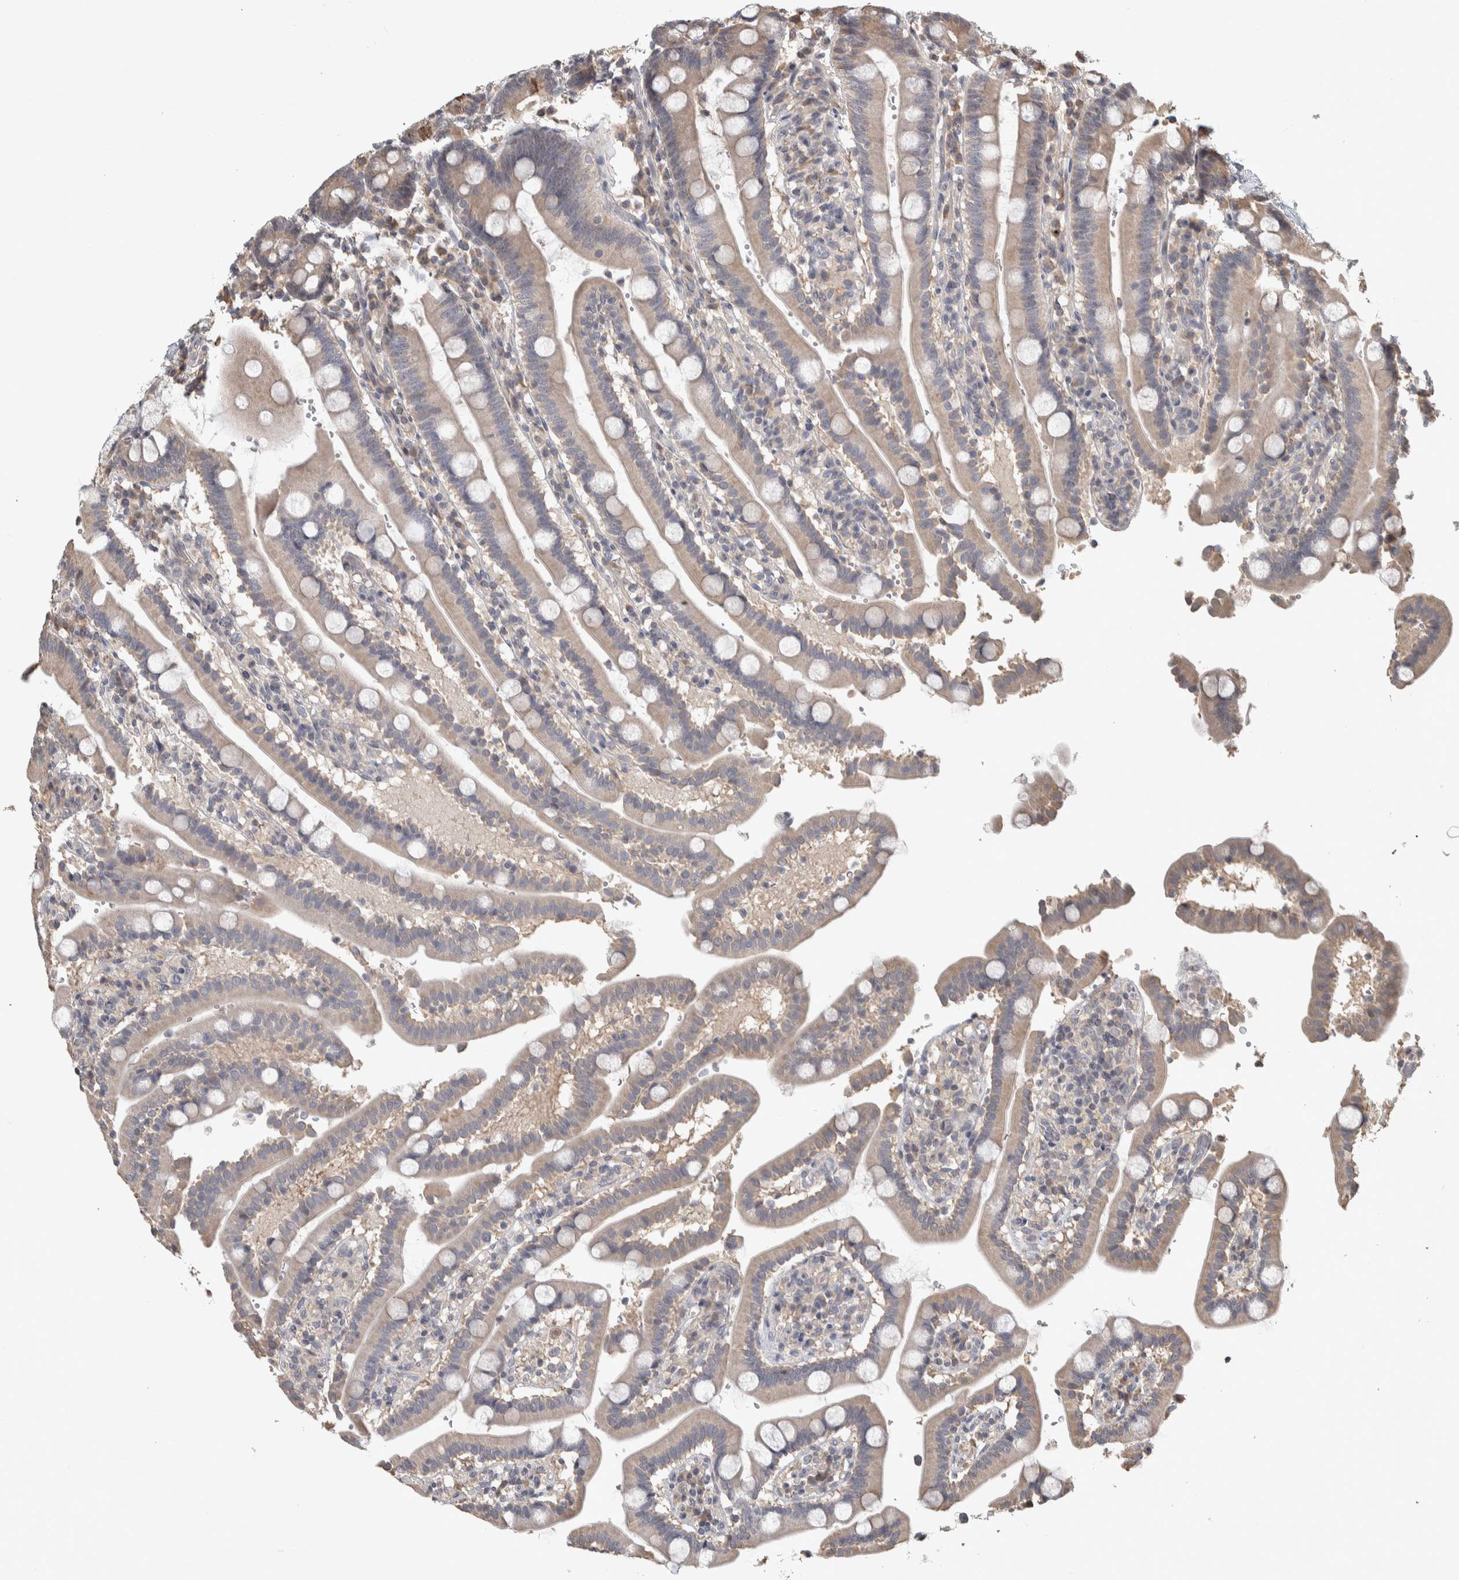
{"staining": {"intensity": "moderate", "quantity": "<25%", "location": "cytoplasmic/membranous"}, "tissue": "duodenum", "cell_type": "Glandular cells", "image_type": "normal", "snomed": [{"axis": "morphology", "description": "Normal tissue, NOS"}, {"axis": "topography", "description": "Small intestine, NOS"}], "caption": "Immunohistochemistry (IHC) micrograph of normal duodenum stained for a protein (brown), which demonstrates low levels of moderate cytoplasmic/membranous expression in approximately <25% of glandular cells.", "gene": "EIF3H", "patient": {"sex": "female", "age": 71}}